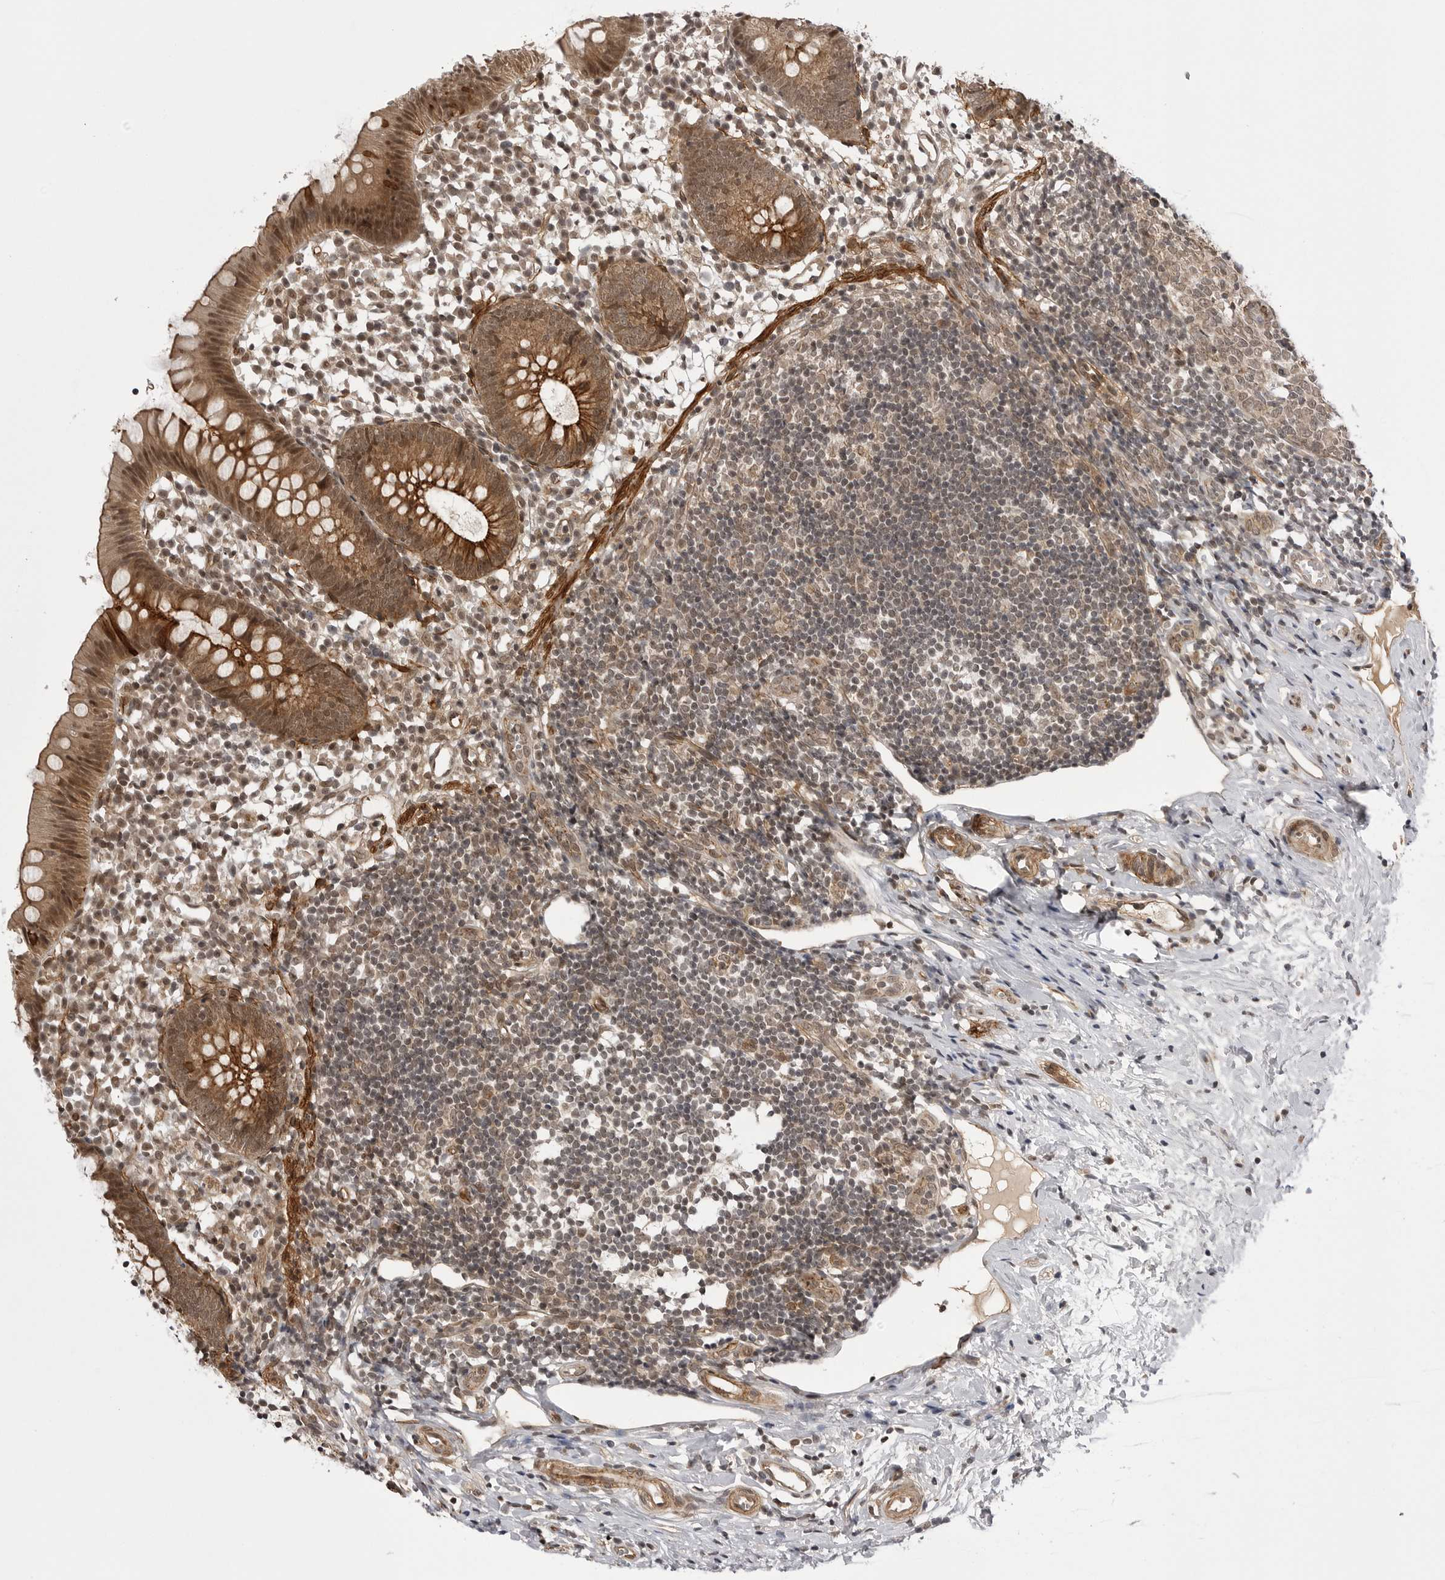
{"staining": {"intensity": "strong", "quantity": "25%-75%", "location": "cytoplasmic/membranous,nuclear"}, "tissue": "appendix", "cell_type": "Glandular cells", "image_type": "normal", "snomed": [{"axis": "morphology", "description": "Normal tissue, NOS"}, {"axis": "topography", "description": "Appendix"}], "caption": "The histopathology image demonstrates immunohistochemical staining of normal appendix. There is strong cytoplasmic/membranous,nuclear staining is present in about 25%-75% of glandular cells.", "gene": "SORBS1", "patient": {"sex": "female", "age": 20}}